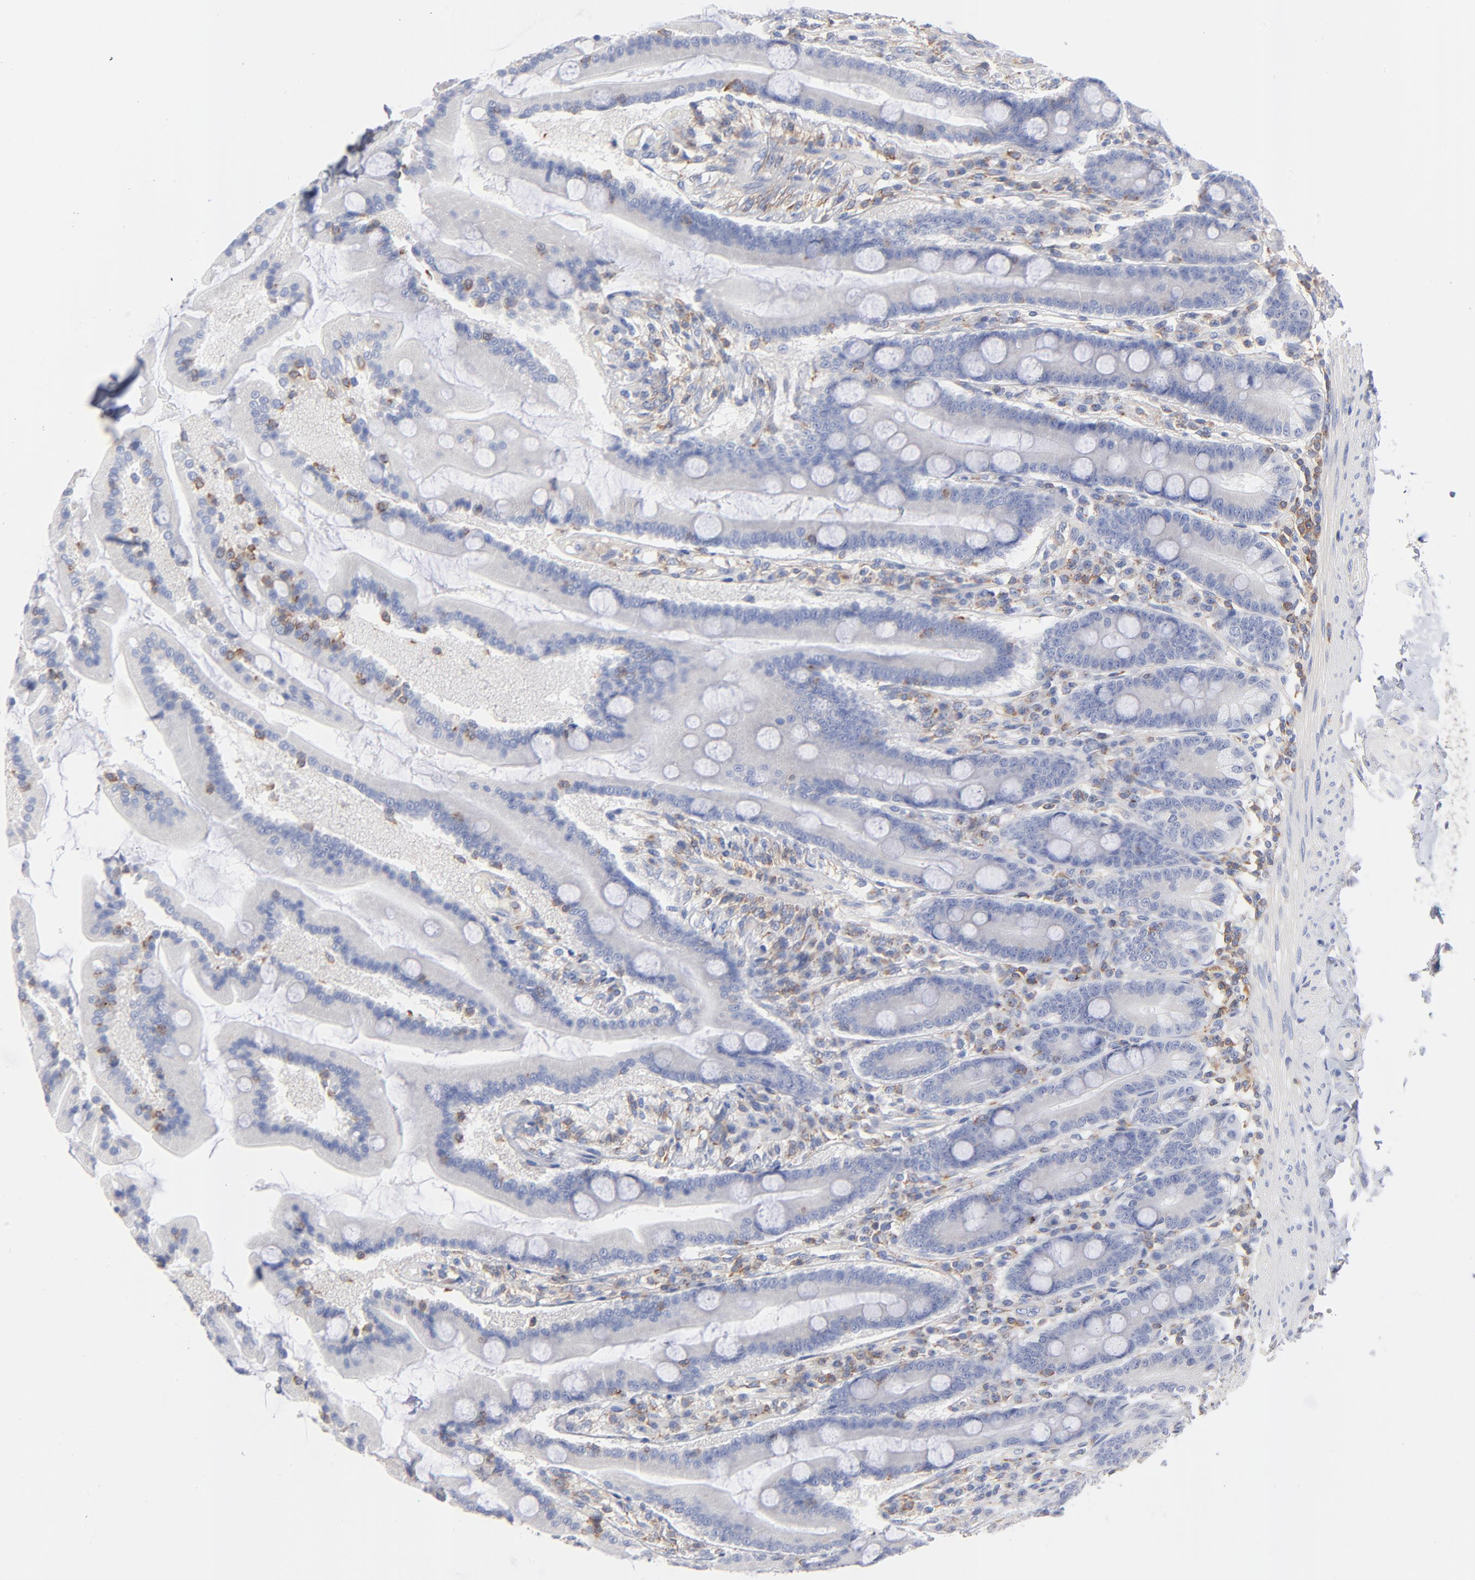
{"staining": {"intensity": "negative", "quantity": "none", "location": "none"}, "tissue": "duodenum", "cell_type": "Glandular cells", "image_type": "normal", "snomed": [{"axis": "morphology", "description": "Normal tissue, NOS"}, {"axis": "topography", "description": "Duodenum"}], "caption": "IHC histopathology image of benign duodenum: duodenum stained with DAB (3,3'-diaminobenzidine) exhibits no significant protein staining in glandular cells. (DAB (3,3'-diaminobenzidine) IHC with hematoxylin counter stain).", "gene": "SEPTIN11", "patient": {"sex": "female", "age": 64}}